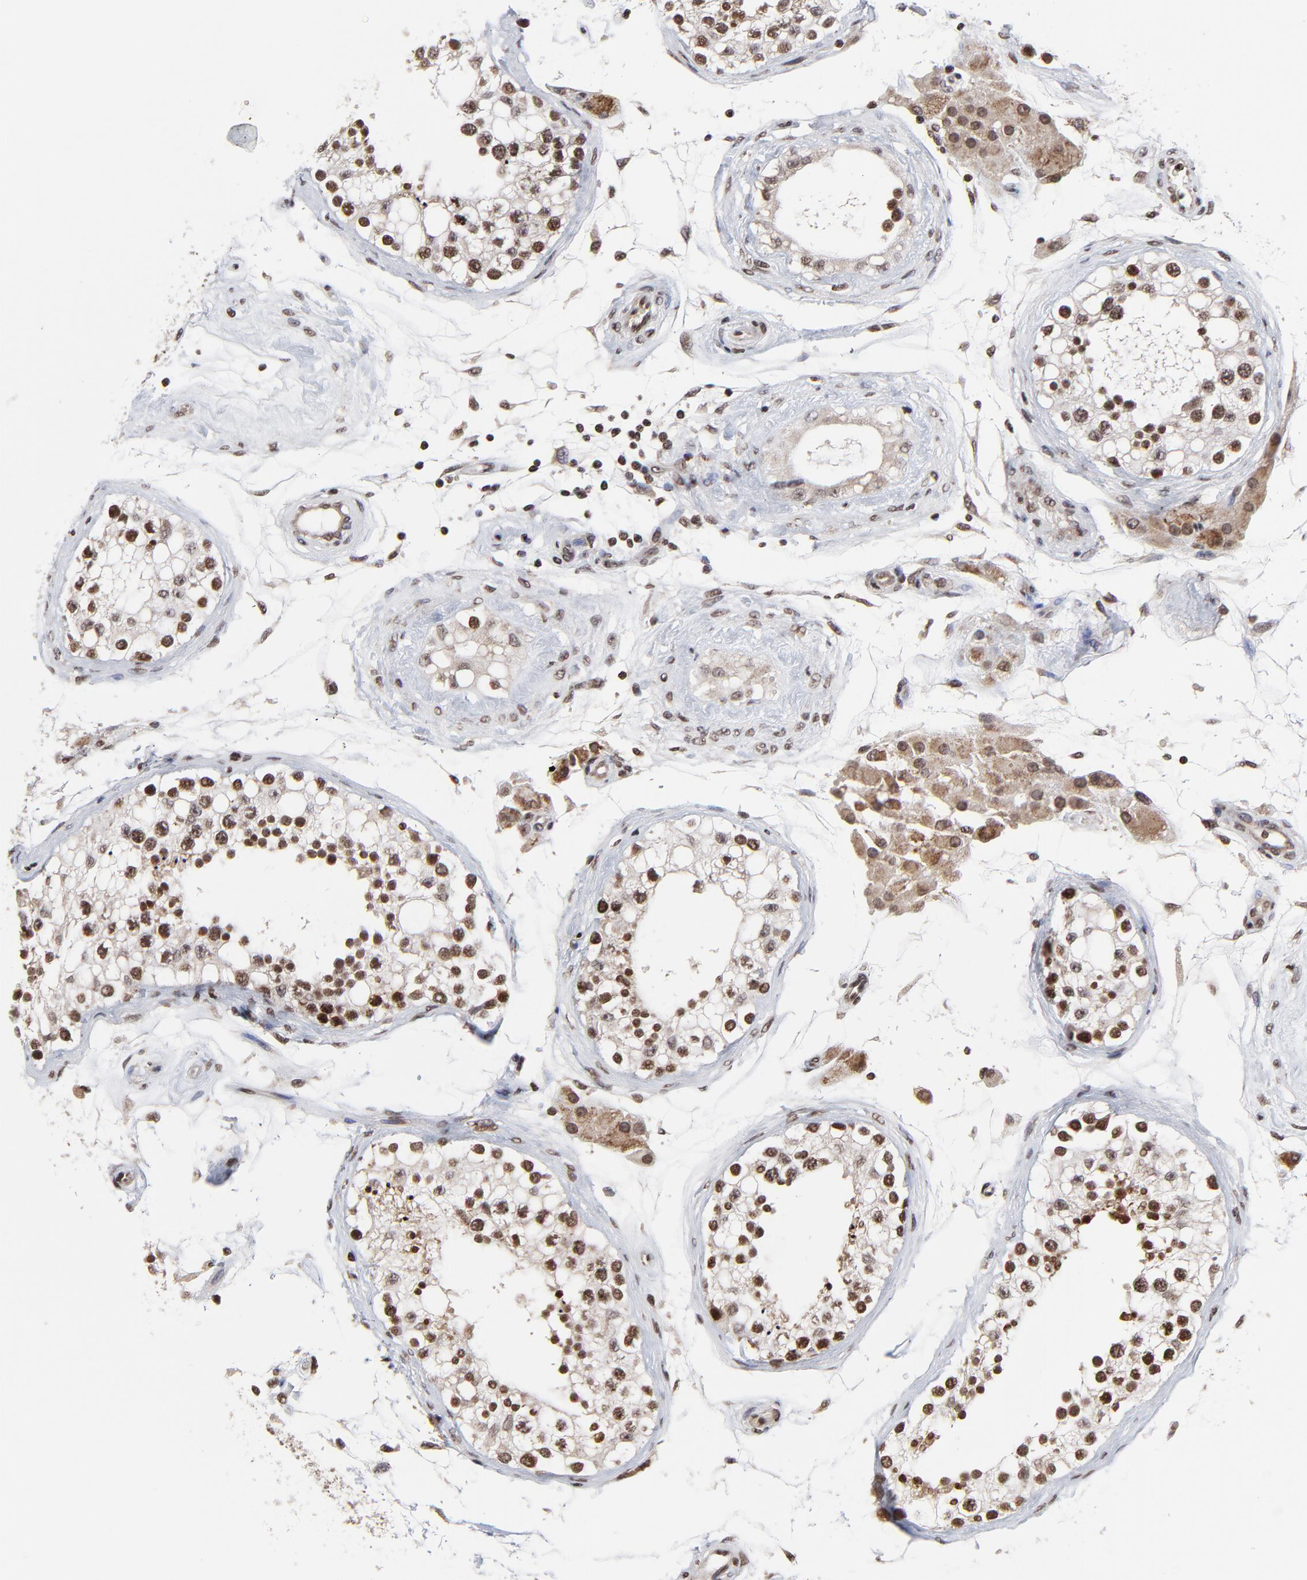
{"staining": {"intensity": "strong", "quantity": ">75%", "location": "nuclear"}, "tissue": "testis", "cell_type": "Cells in seminiferous ducts", "image_type": "normal", "snomed": [{"axis": "morphology", "description": "Normal tissue, NOS"}, {"axis": "topography", "description": "Testis"}], "caption": "Immunohistochemical staining of benign human testis reveals high levels of strong nuclear positivity in about >75% of cells in seminiferous ducts.", "gene": "ZNF777", "patient": {"sex": "male", "age": 68}}